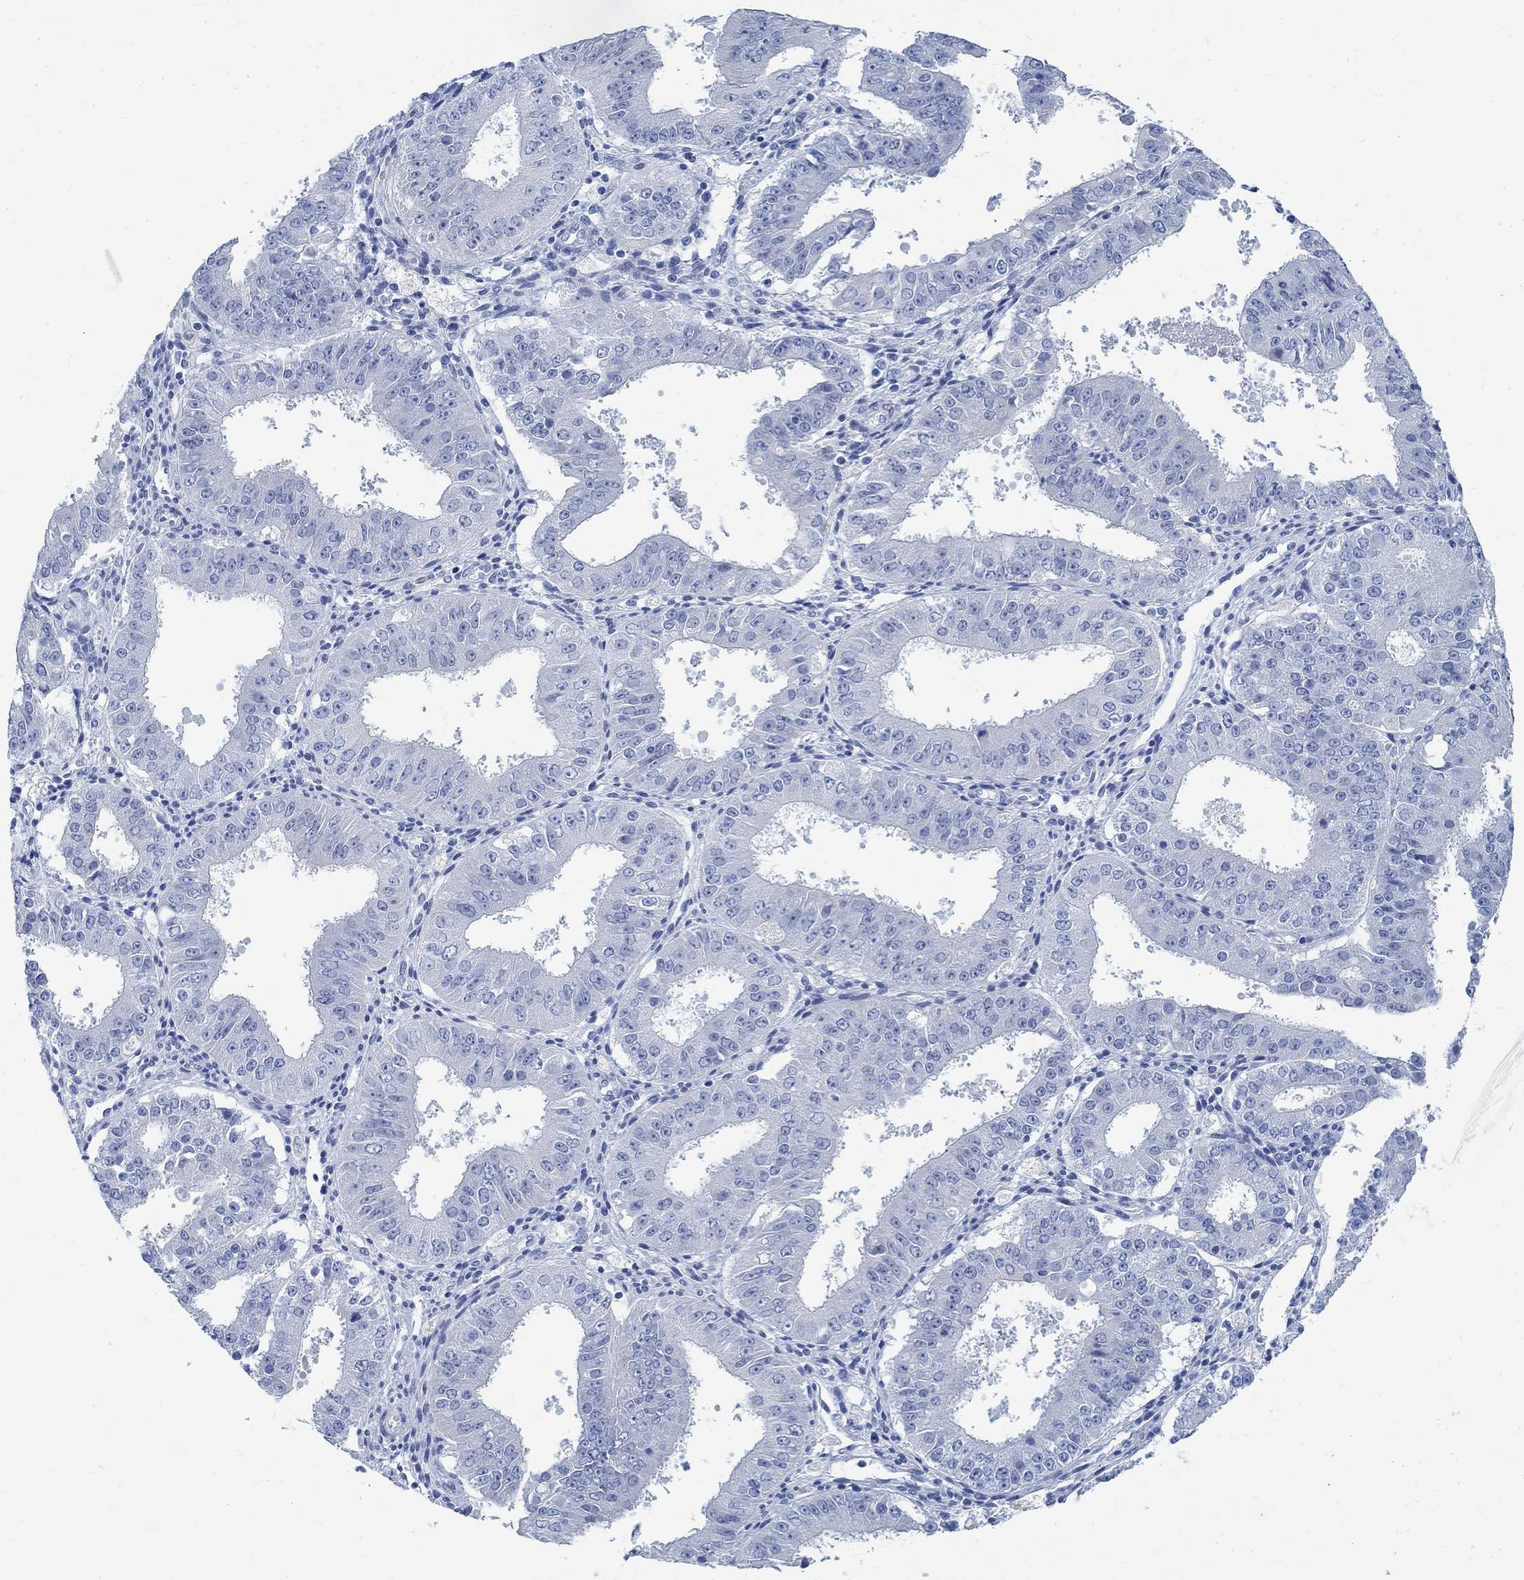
{"staining": {"intensity": "negative", "quantity": "none", "location": "none"}, "tissue": "ovarian cancer", "cell_type": "Tumor cells", "image_type": "cancer", "snomed": [{"axis": "morphology", "description": "Carcinoma, endometroid"}, {"axis": "topography", "description": "Ovary"}], "caption": "This is an IHC image of human ovarian cancer (endometroid carcinoma). There is no staining in tumor cells.", "gene": "RBM20", "patient": {"sex": "female", "age": 42}}